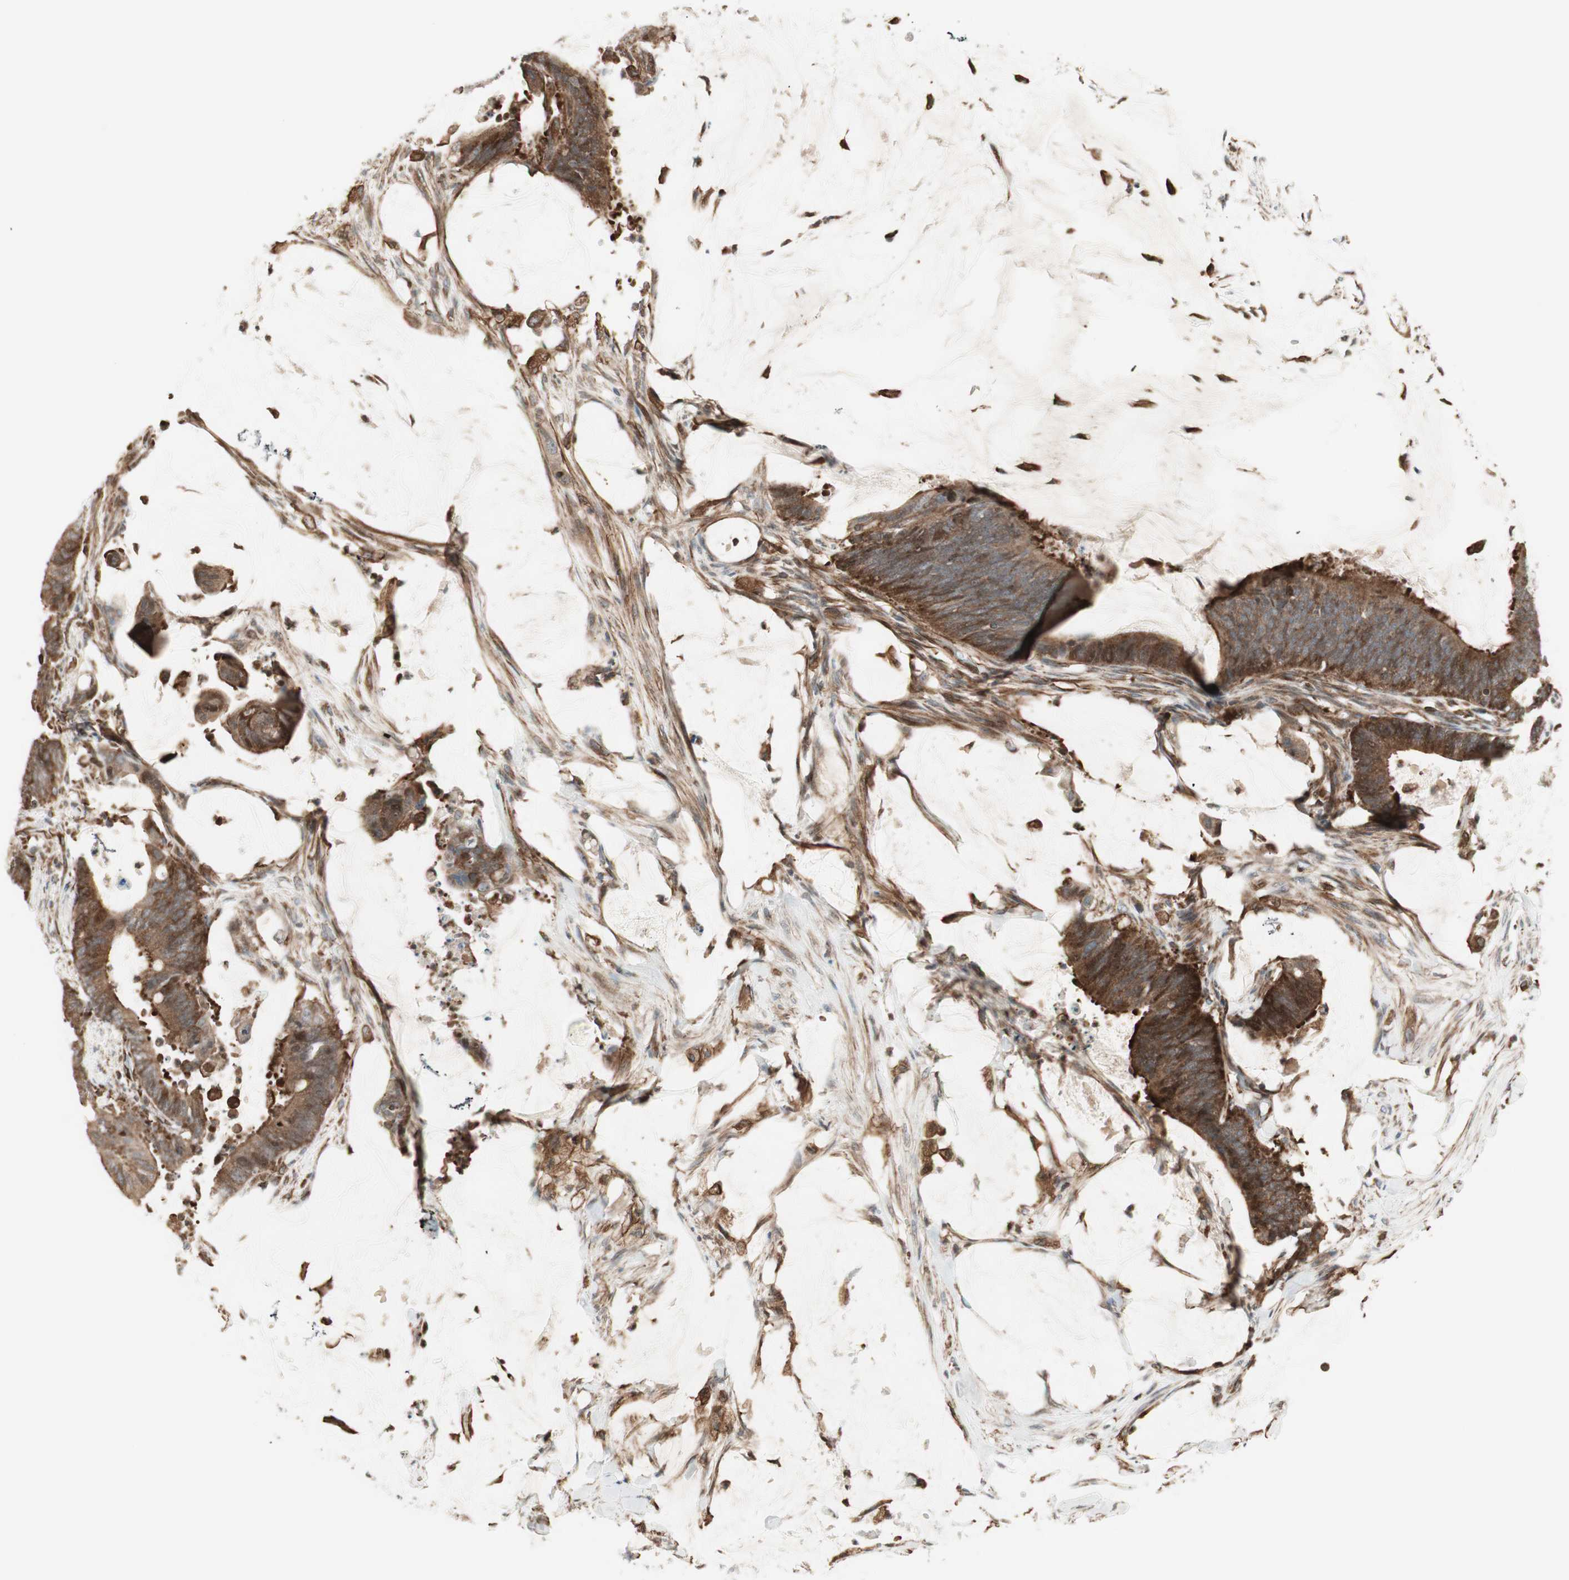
{"staining": {"intensity": "moderate", "quantity": ">75%", "location": "cytoplasmic/membranous"}, "tissue": "colorectal cancer", "cell_type": "Tumor cells", "image_type": "cancer", "snomed": [{"axis": "morphology", "description": "Adenocarcinoma, NOS"}, {"axis": "topography", "description": "Rectum"}], "caption": "Colorectal cancer (adenocarcinoma) was stained to show a protein in brown. There is medium levels of moderate cytoplasmic/membranous positivity in about >75% of tumor cells.", "gene": "MAD2L2", "patient": {"sex": "female", "age": 66}}